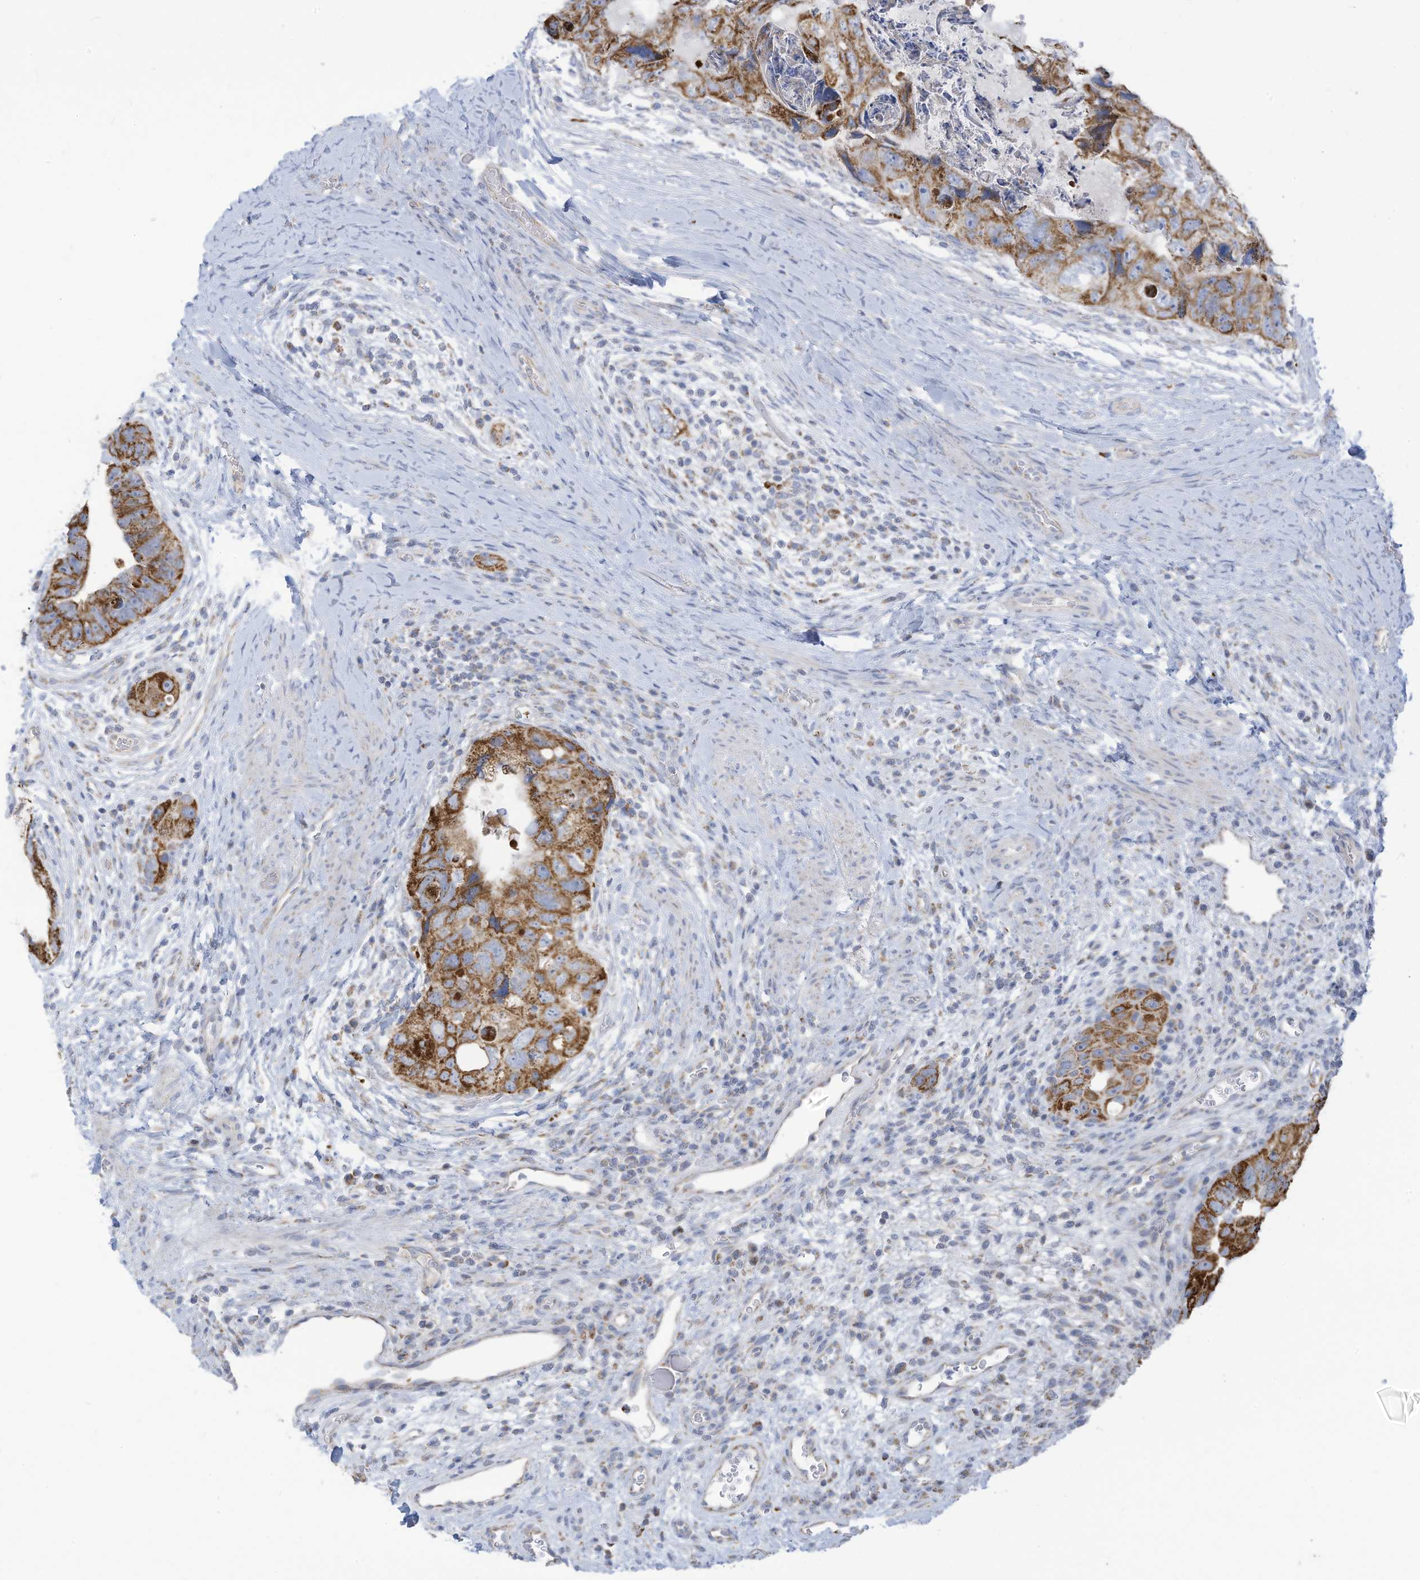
{"staining": {"intensity": "moderate", "quantity": ">75%", "location": "cytoplasmic/membranous"}, "tissue": "colorectal cancer", "cell_type": "Tumor cells", "image_type": "cancer", "snomed": [{"axis": "morphology", "description": "Adenocarcinoma, NOS"}, {"axis": "topography", "description": "Rectum"}], "caption": "Moderate cytoplasmic/membranous positivity for a protein is present in about >75% of tumor cells of colorectal cancer using immunohistochemistry.", "gene": "NLN", "patient": {"sex": "male", "age": 59}}